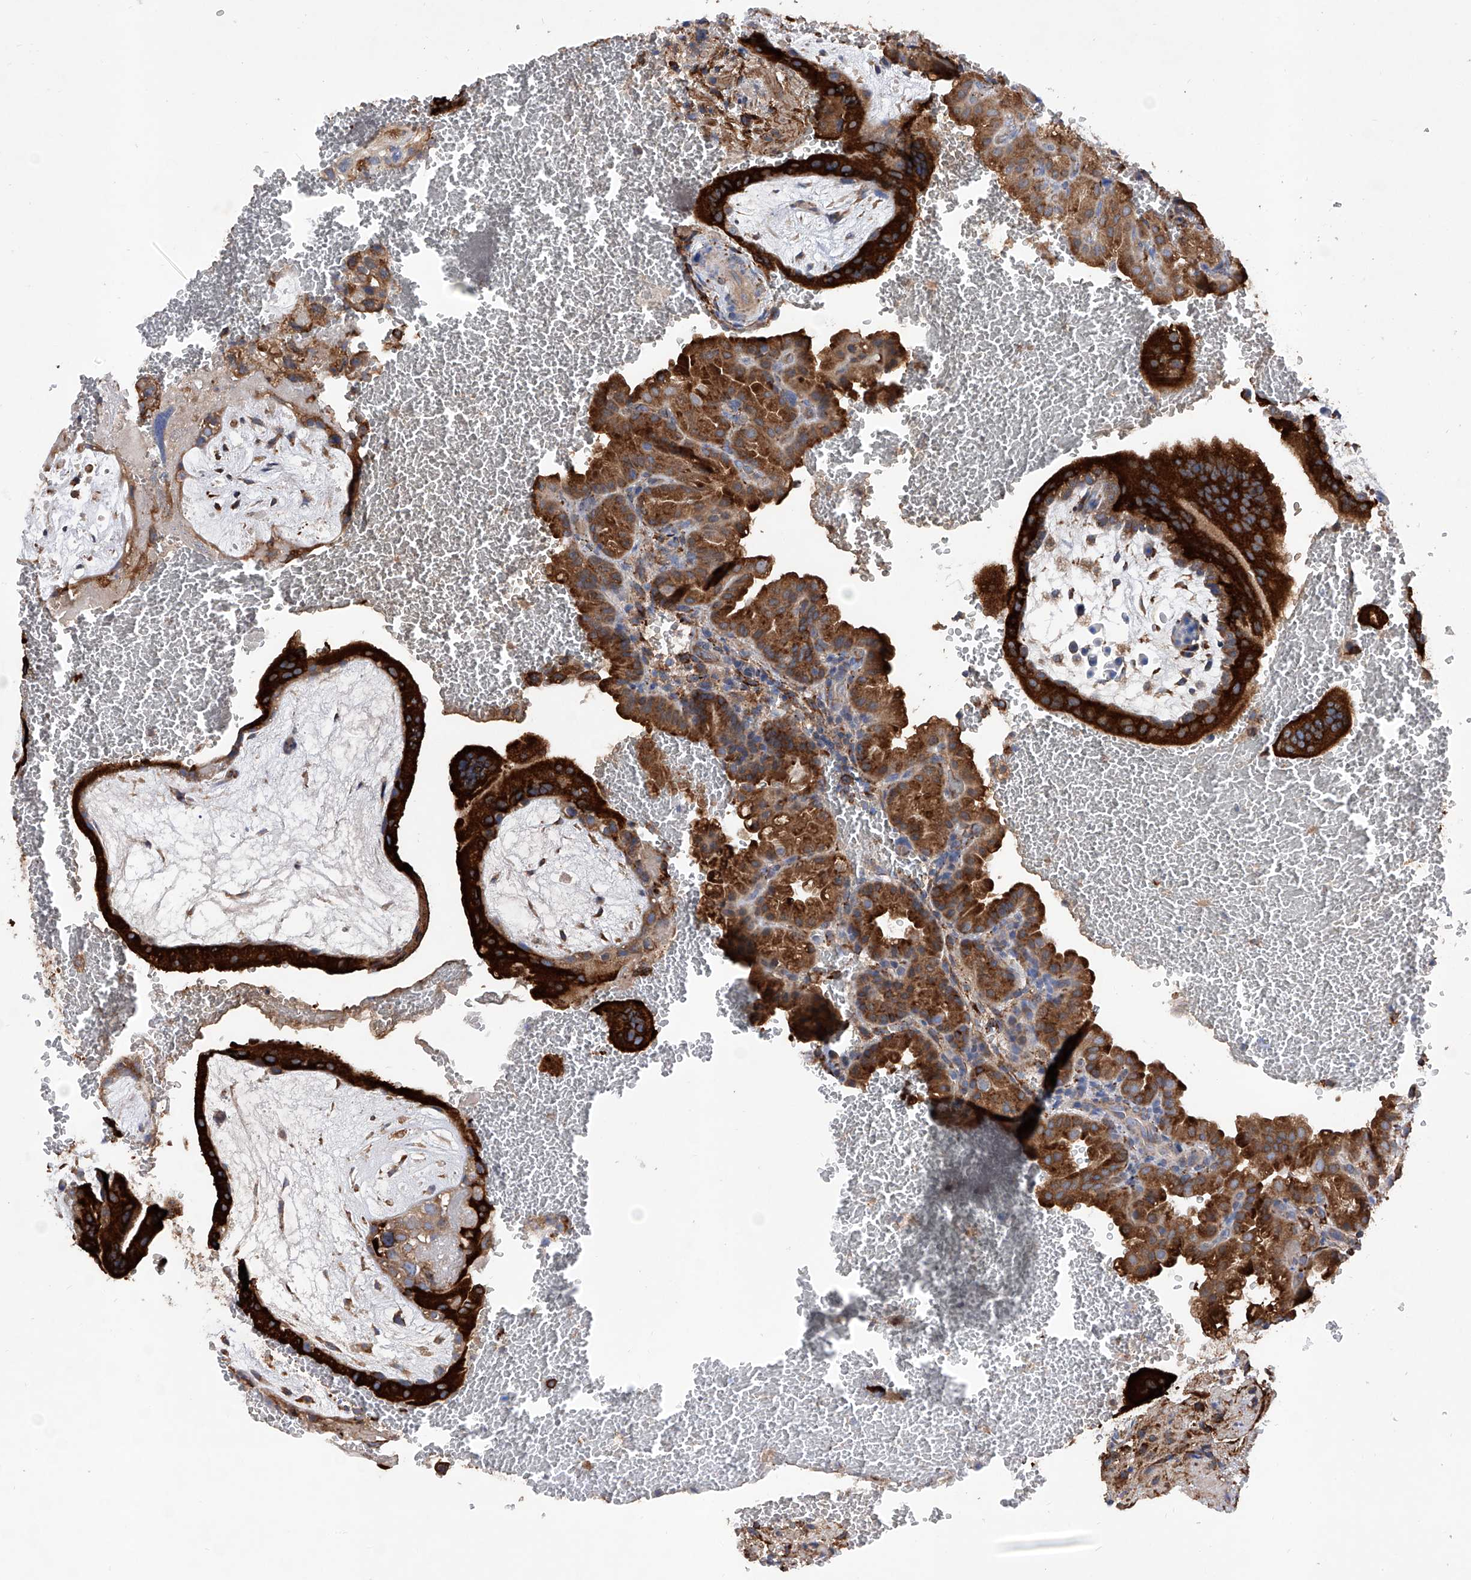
{"staining": {"intensity": "strong", "quantity": ">75%", "location": "cytoplasmic/membranous"}, "tissue": "placenta", "cell_type": "Decidual cells", "image_type": "normal", "snomed": [{"axis": "morphology", "description": "Normal tissue, NOS"}, {"axis": "topography", "description": "Placenta"}], "caption": "This micrograph exhibits IHC staining of benign human placenta, with high strong cytoplasmic/membranous staining in about >75% of decidual cells.", "gene": "INPP5B", "patient": {"sex": "female", "age": 35}}